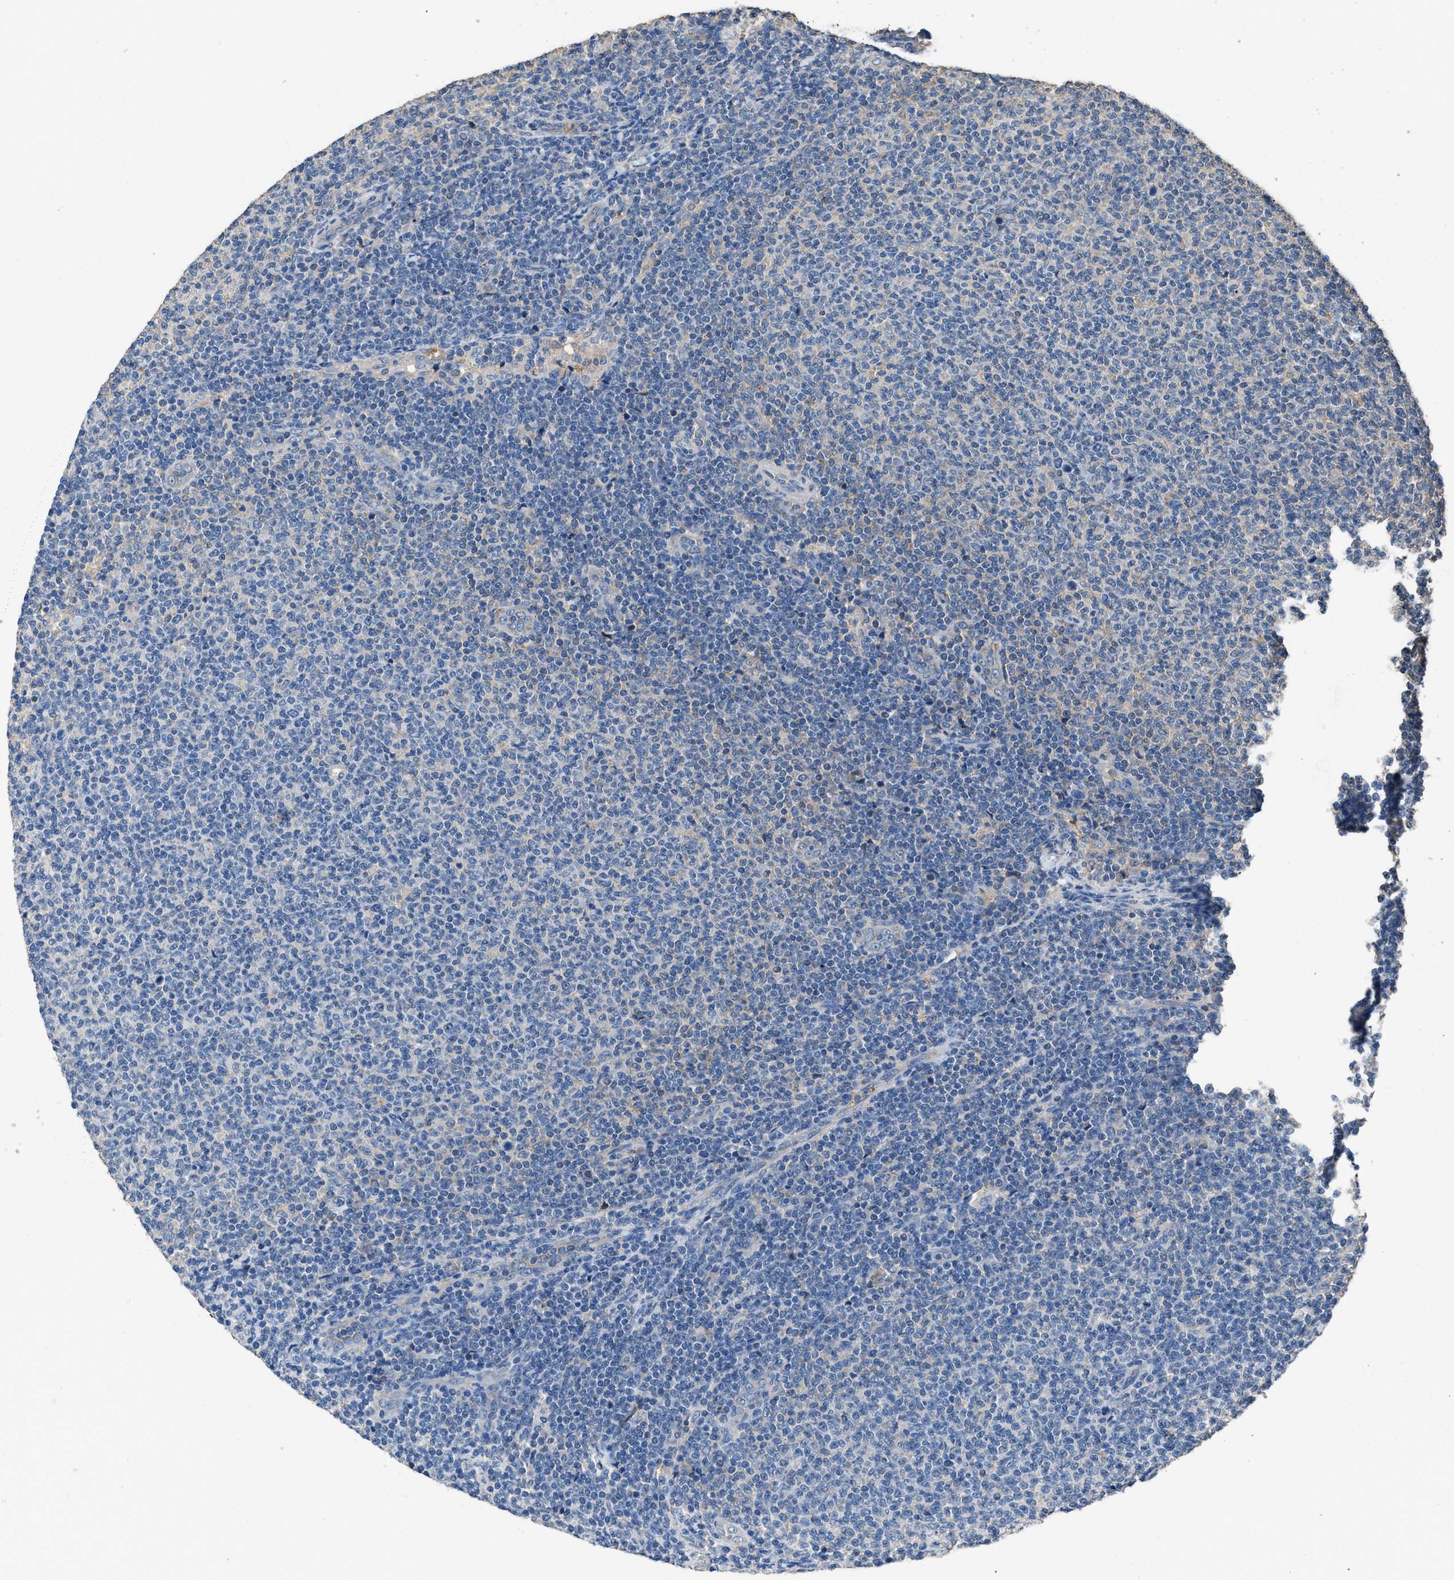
{"staining": {"intensity": "negative", "quantity": "none", "location": "none"}, "tissue": "lymphoma", "cell_type": "Tumor cells", "image_type": "cancer", "snomed": [{"axis": "morphology", "description": "Malignant lymphoma, non-Hodgkin's type, Low grade"}, {"axis": "topography", "description": "Lymph node"}], "caption": "IHC image of neoplastic tissue: human lymphoma stained with DAB reveals no significant protein staining in tumor cells.", "gene": "ITSN1", "patient": {"sex": "male", "age": 66}}